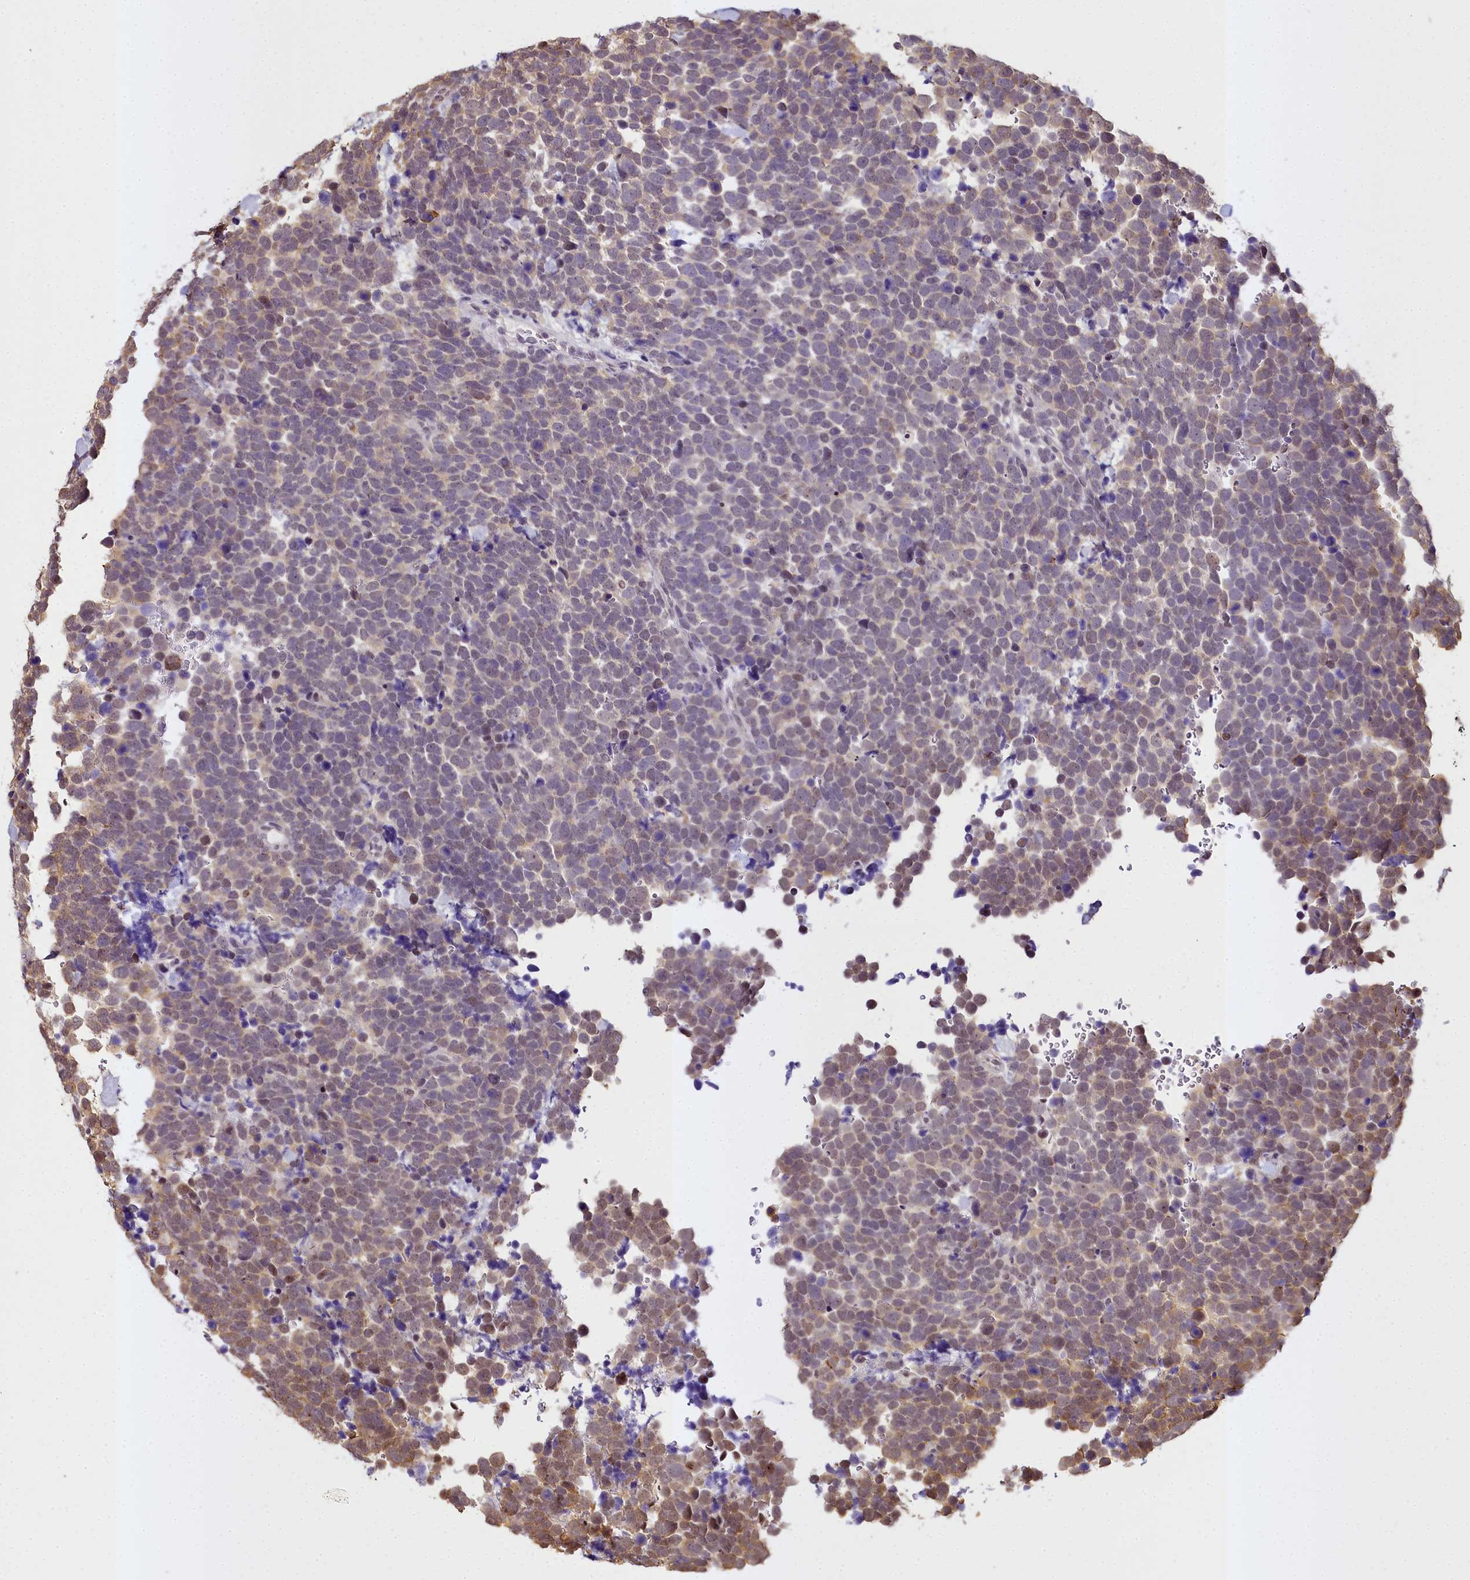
{"staining": {"intensity": "weak", "quantity": "<25%", "location": "cytoplasmic/membranous"}, "tissue": "urothelial cancer", "cell_type": "Tumor cells", "image_type": "cancer", "snomed": [{"axis": "morphology", "description": "Urothelial carcinoma, High grade"}, {"axis": "topography", "description": "Urinary bladder"}], "caption": "Tumor cells are negative for protein expression in human high-grade urothelial carcinoma. (Stains: DAB IHC with hematoxylin counter stain, Microscopy: brightfield microscopy at high magnification).", "gene": "PPP4C", "patient": {"sex": "female", "age": 82}}